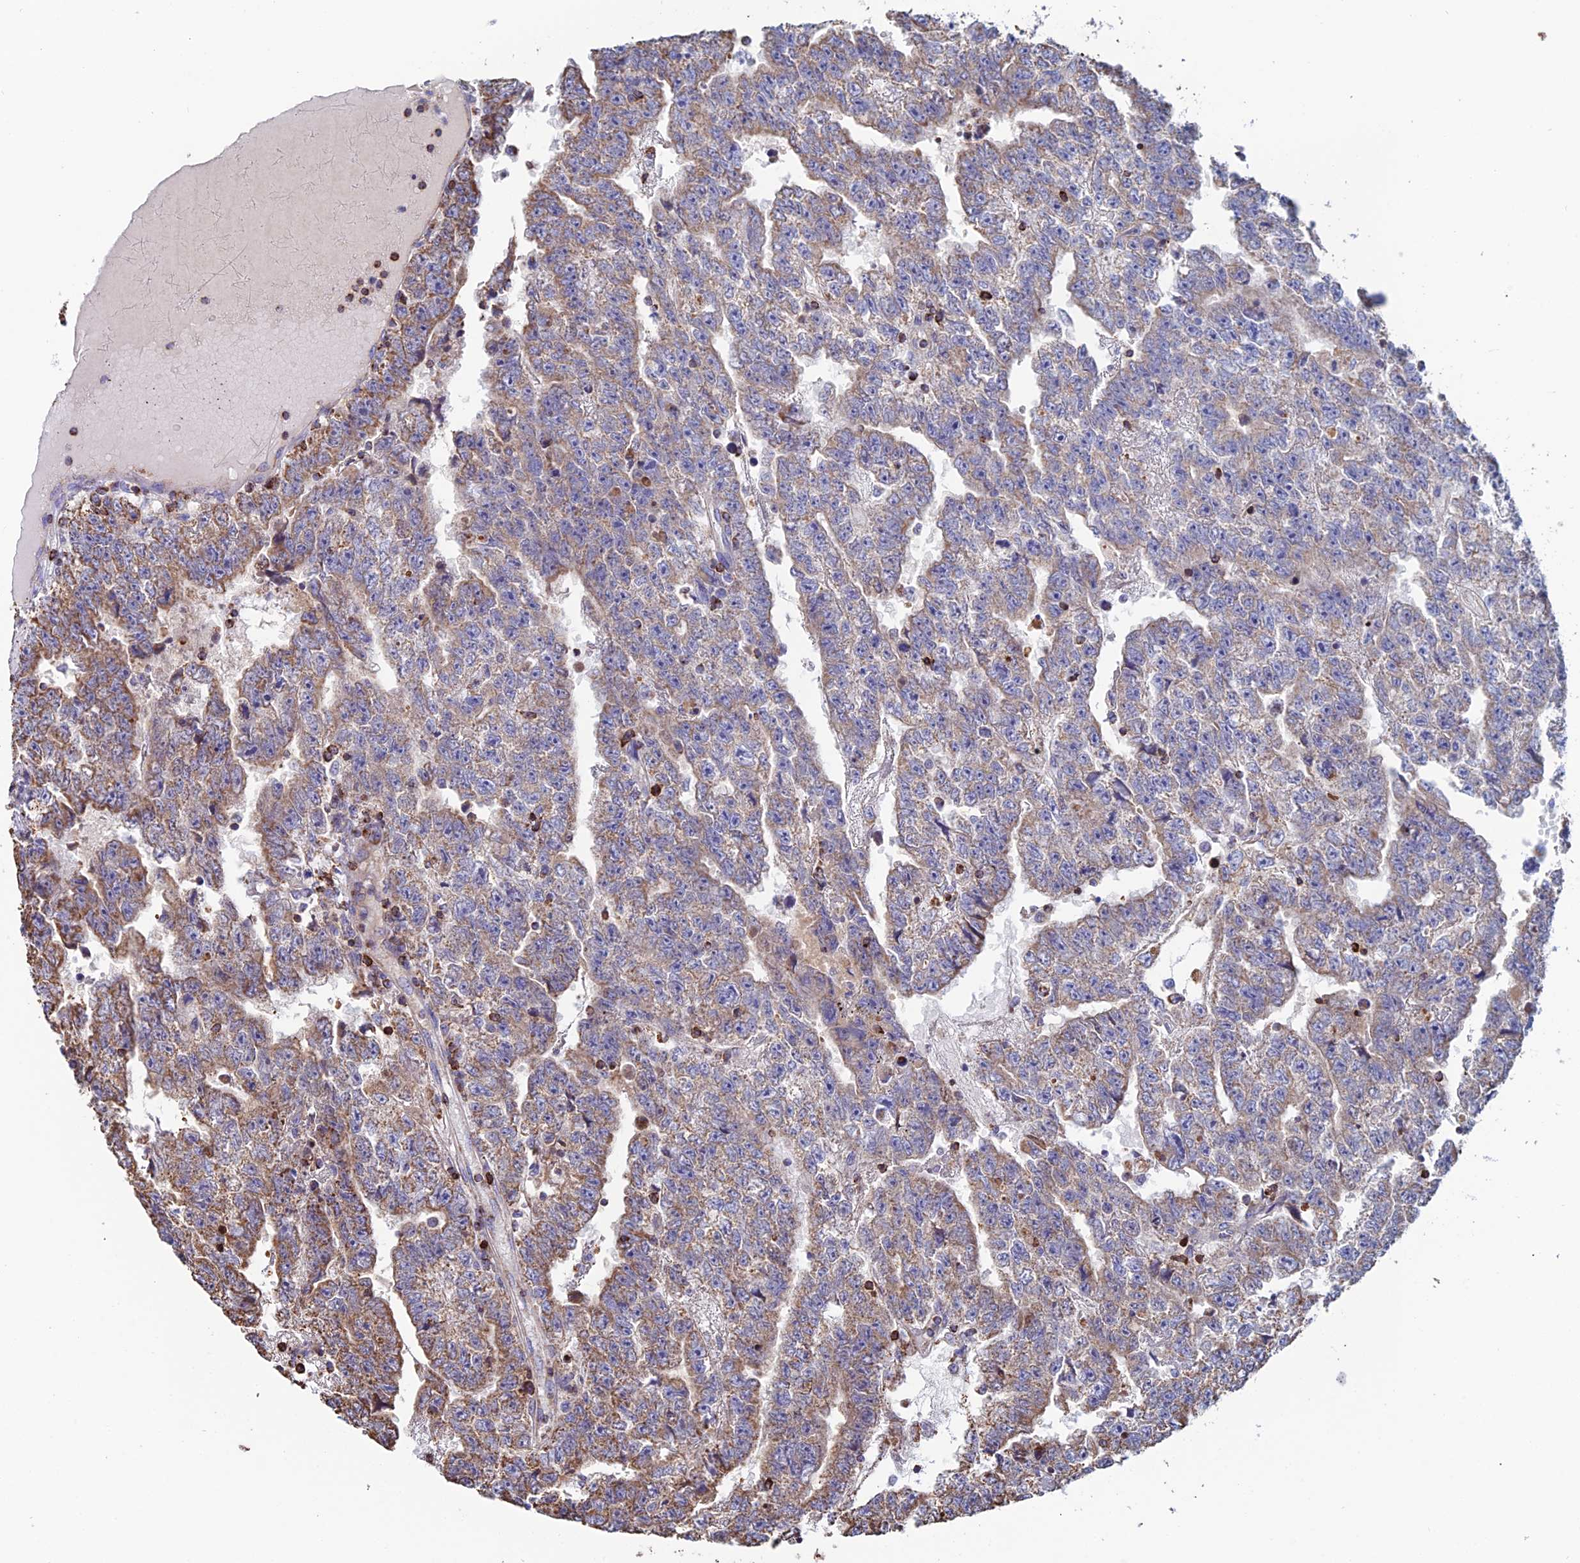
{"staining": {"intensity": "moderate", "quantity": "25%-75%", "location": "cytoplasmic/membranous"}, "tissue": "testis cancer", "cell_type": "Tumor cells", "image_type": "cancer", "snomed": [{"axis": "morphology", "description": "Carcinoma, Embryonal, NOS"}, {"axis": "topography", "description": "Testis"}], "caption": "Protein expression by immunohistochemistry (IHC) demonstrates moderate cytoplasmic/membranous staining in about 25%-75% of tumor cells in testis cancer.", "gene": "SPOCK2", "patient": {"sex": "male", "age": 25}}